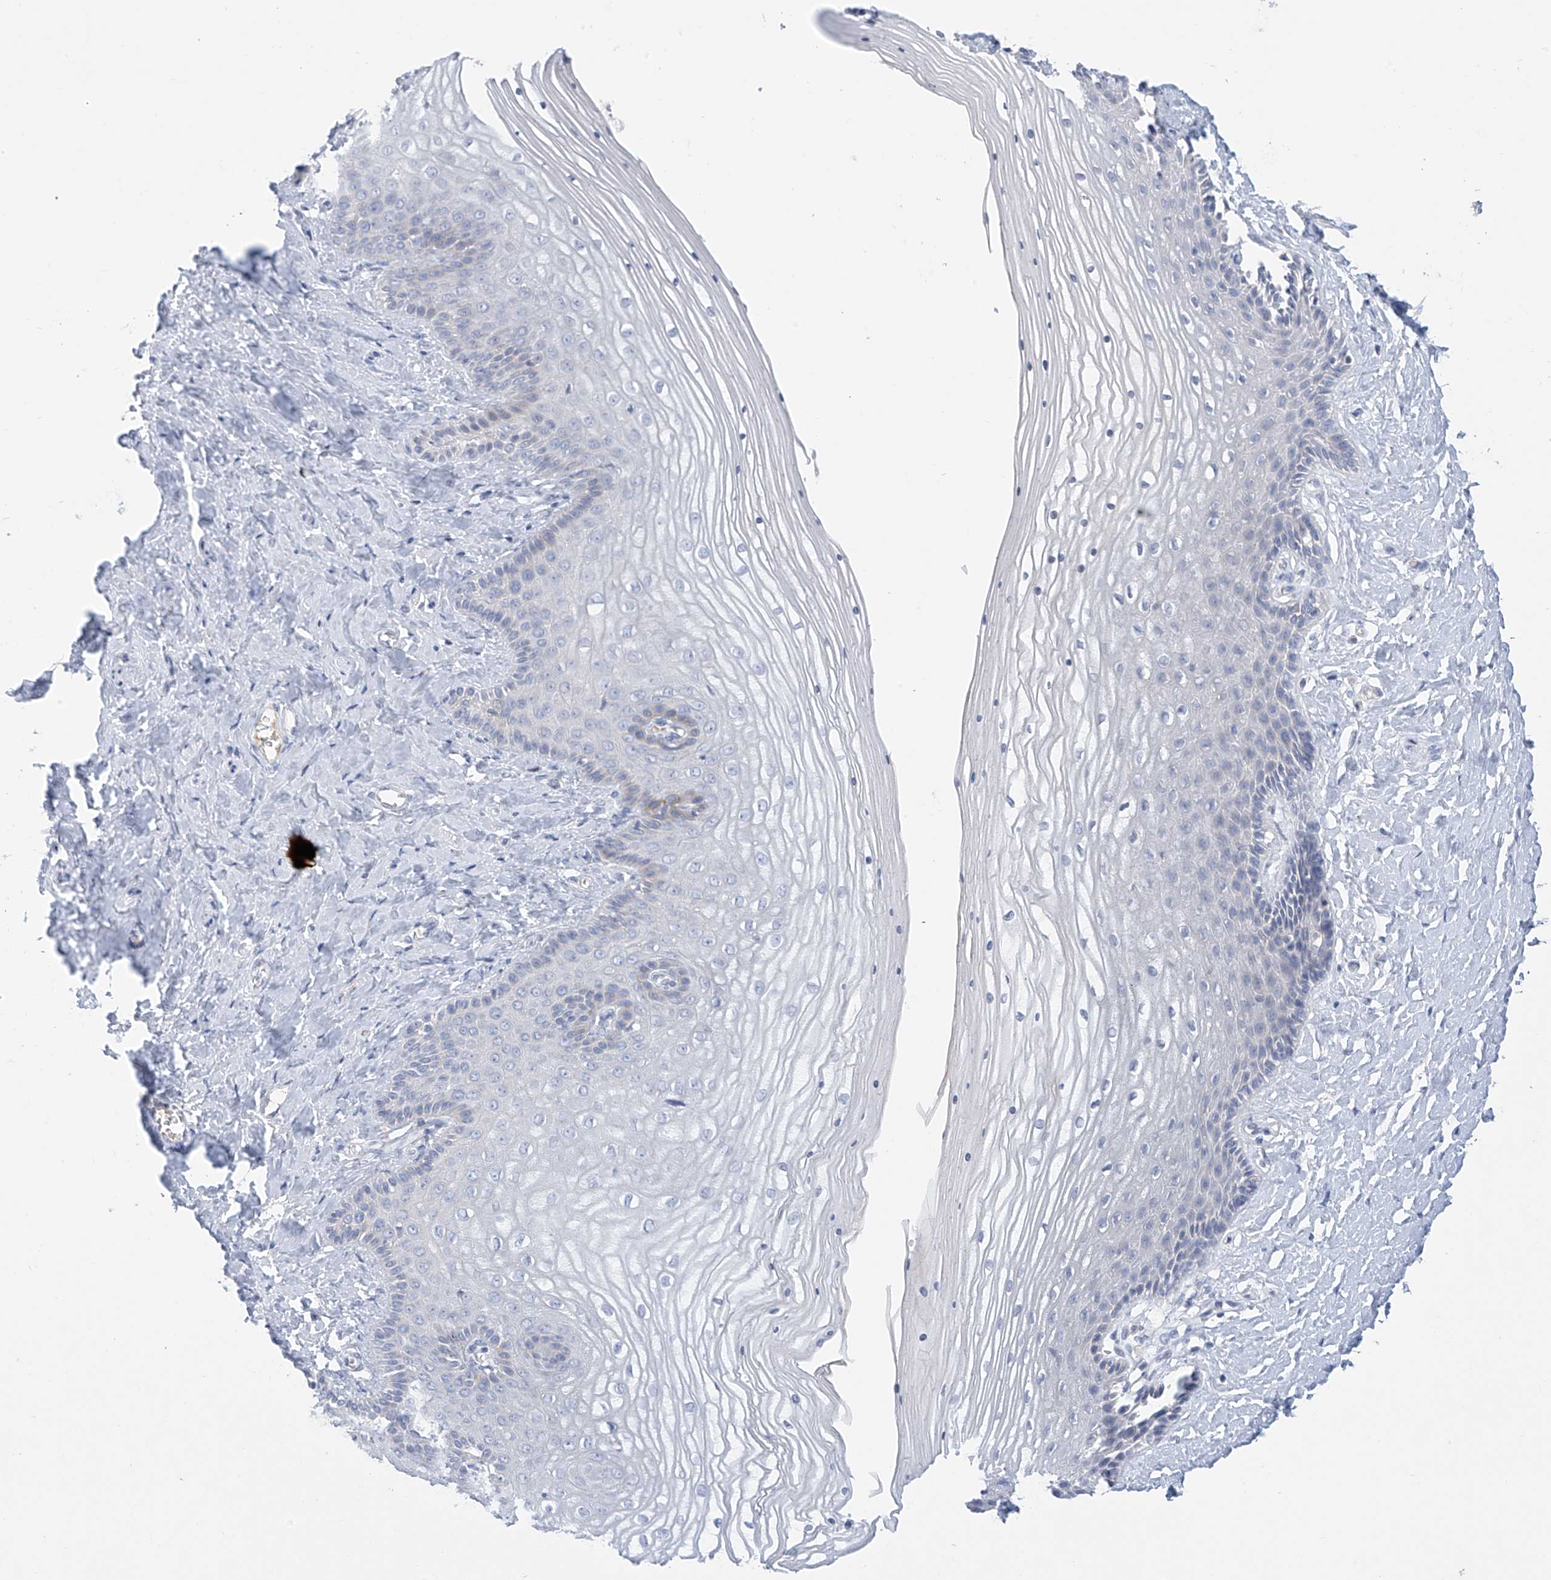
{"staining": {"intensity": "negative", "quantity": "none", "location": "none"}, "tissue": "vagina", "cell_type": "Squamous epithelial cells", "image_type": "normal", "snomed": [{"axis": "morphology", "description": "Normal tissue, NOS"}, {"axis": "topography", "description": "Vagina"}, {"axis": "topography", "description": "Cervix"}], "caption": "Immunohistochemistry of normal human vagina reveals no staining in squamous epithelial cells.", "gene": "SLCO4A1", "patient": {"sex": "female", "age": 40}}